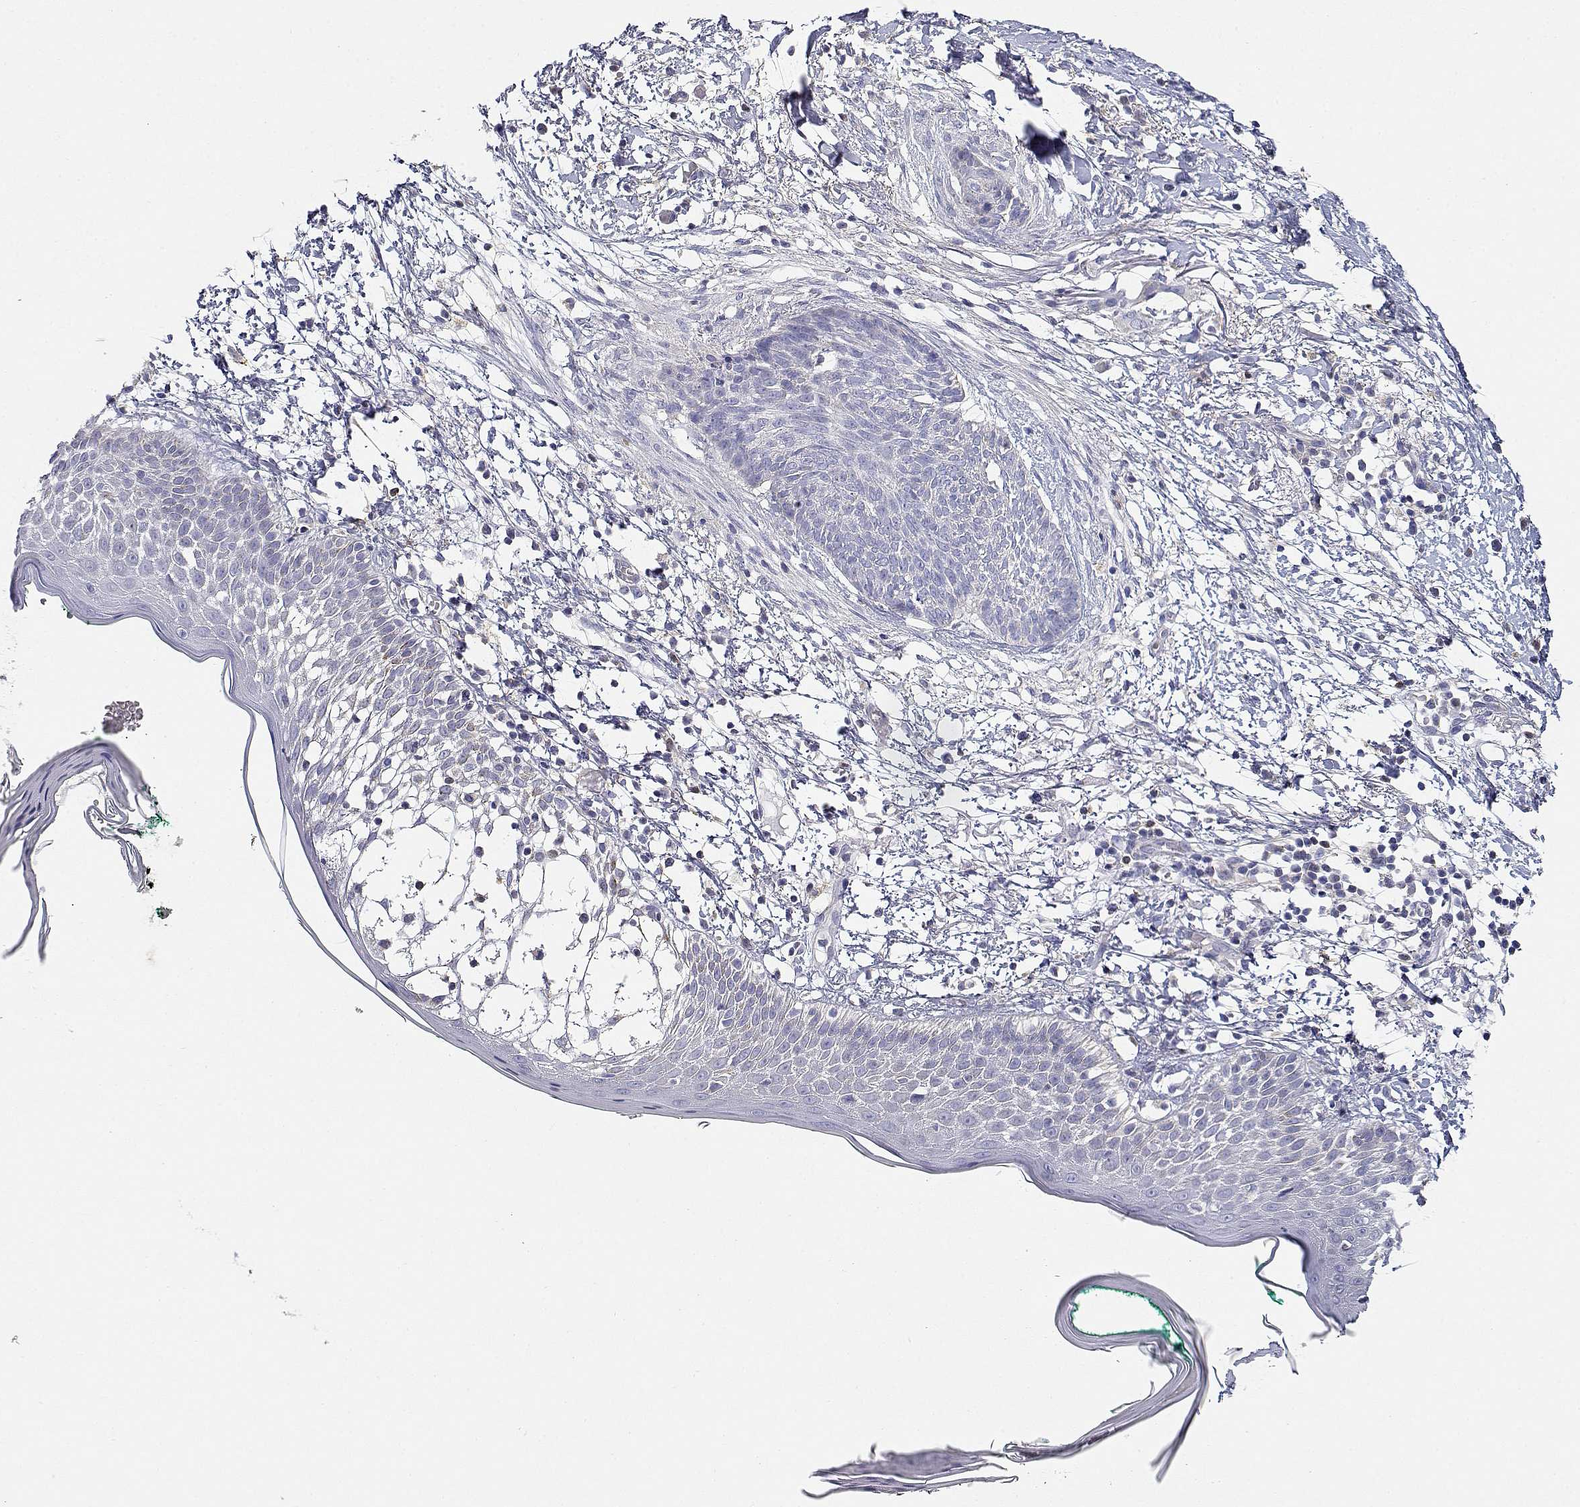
{"staining": {"intensity": "negative", "quantity": "none", "location": "none"}, "tissue": "skin cancer", "cell_type": "Tumor cells", "image_type": "cancer", "snomed": [{"axis": "morphology", "description": "Normal tissue, NOS"}, {"axis": "morphology", "description": "Basal cell carcinoma"}, {"axis": "topography", "description": "Skin"}], "caption": "This is an IHC micrograph of skin cancer. There is no positivity in tumor cells.", "gene": "ADA", "patient": {"sex": "male", "age": 84}}